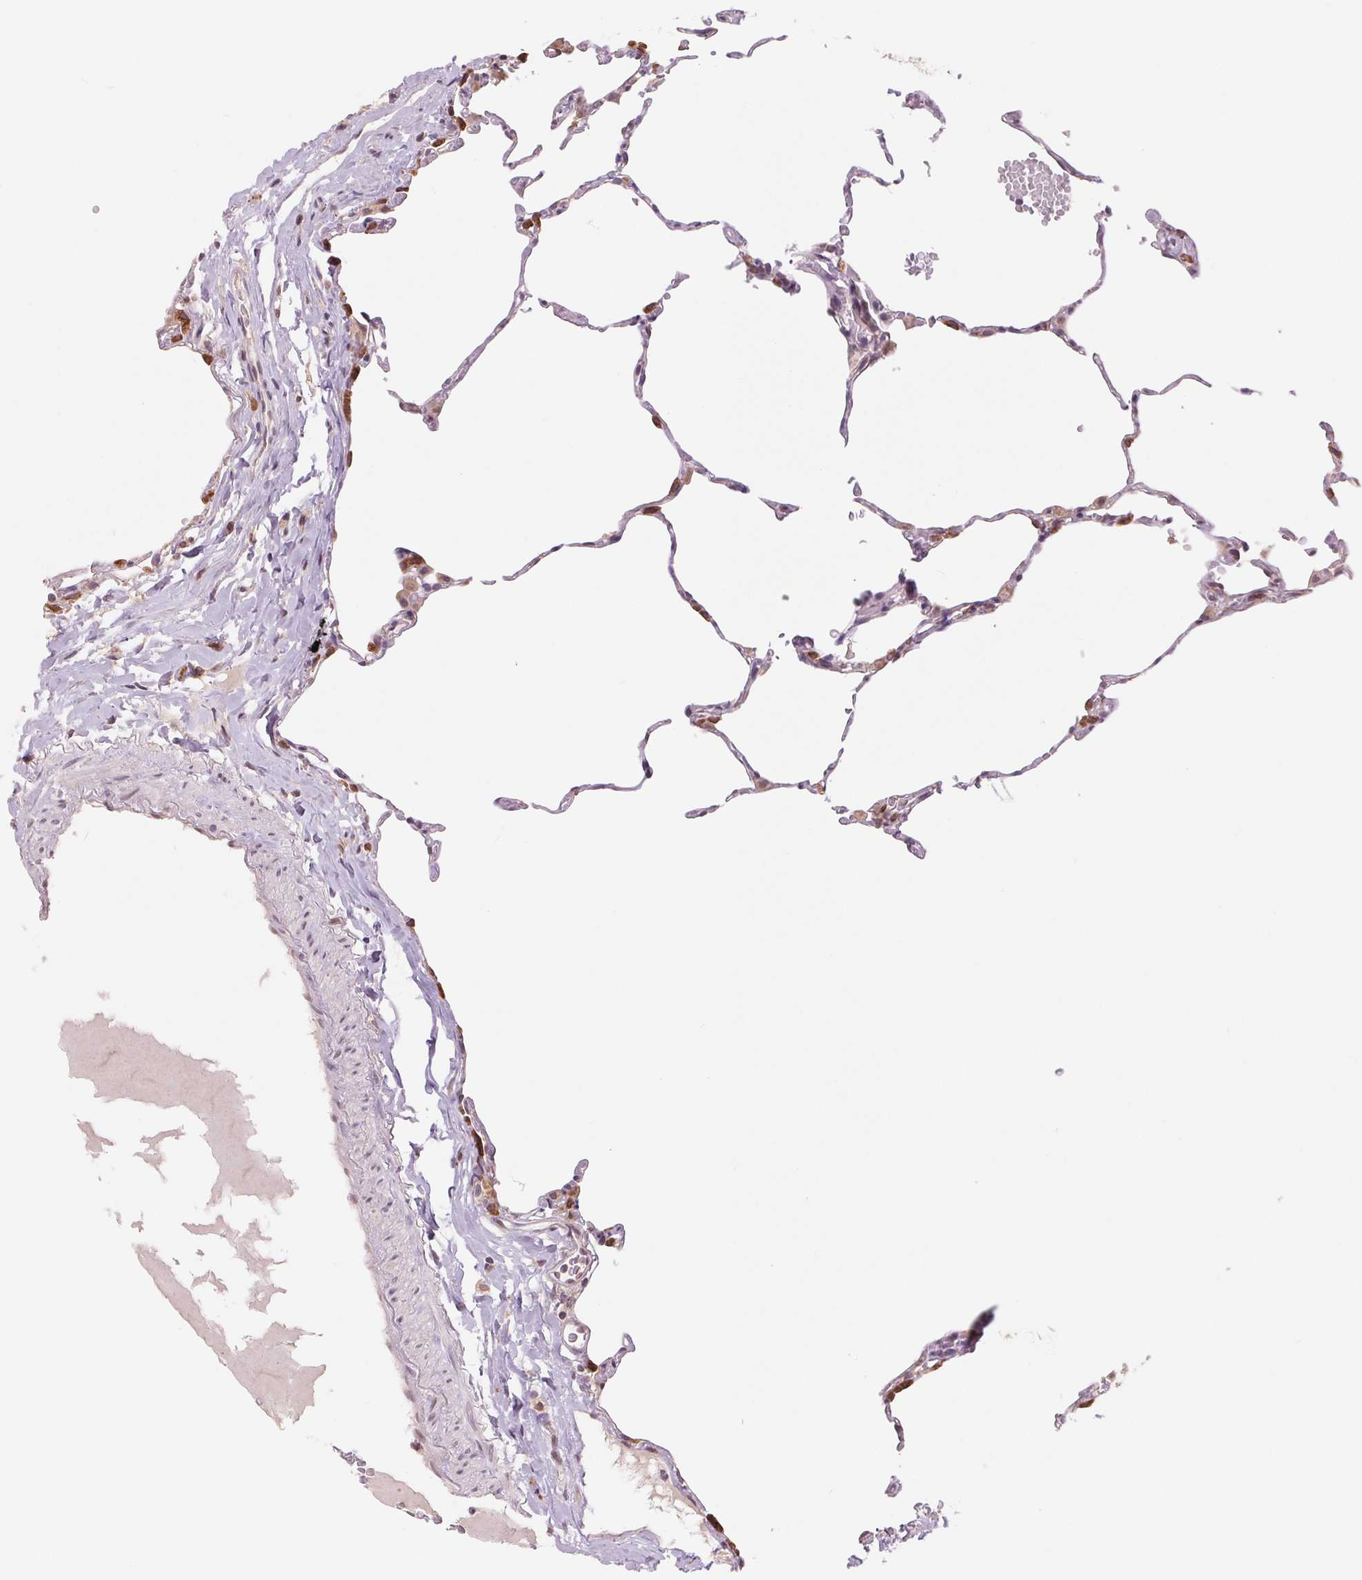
{"staining": {"intensity": "moderate", "quantity": "<25%", "location": "cytoplasmic/membranous"}, "tissue": "lung", "cell_type": "Alveolar cells", "image_type": "normal", "snomed": [{"axis": "morphology", "description": "Normal tissue, NOS"}, {"axis": "topography", "description": "Lung"}], "caption": "DAB immunohistochemical staining of normal human lung demonstrates moderate cytoplasmic/membranous protein staining in about <25% of alveolar cells.", "gene": "TECR", "patient": {"sex": "female", "age": 57}}